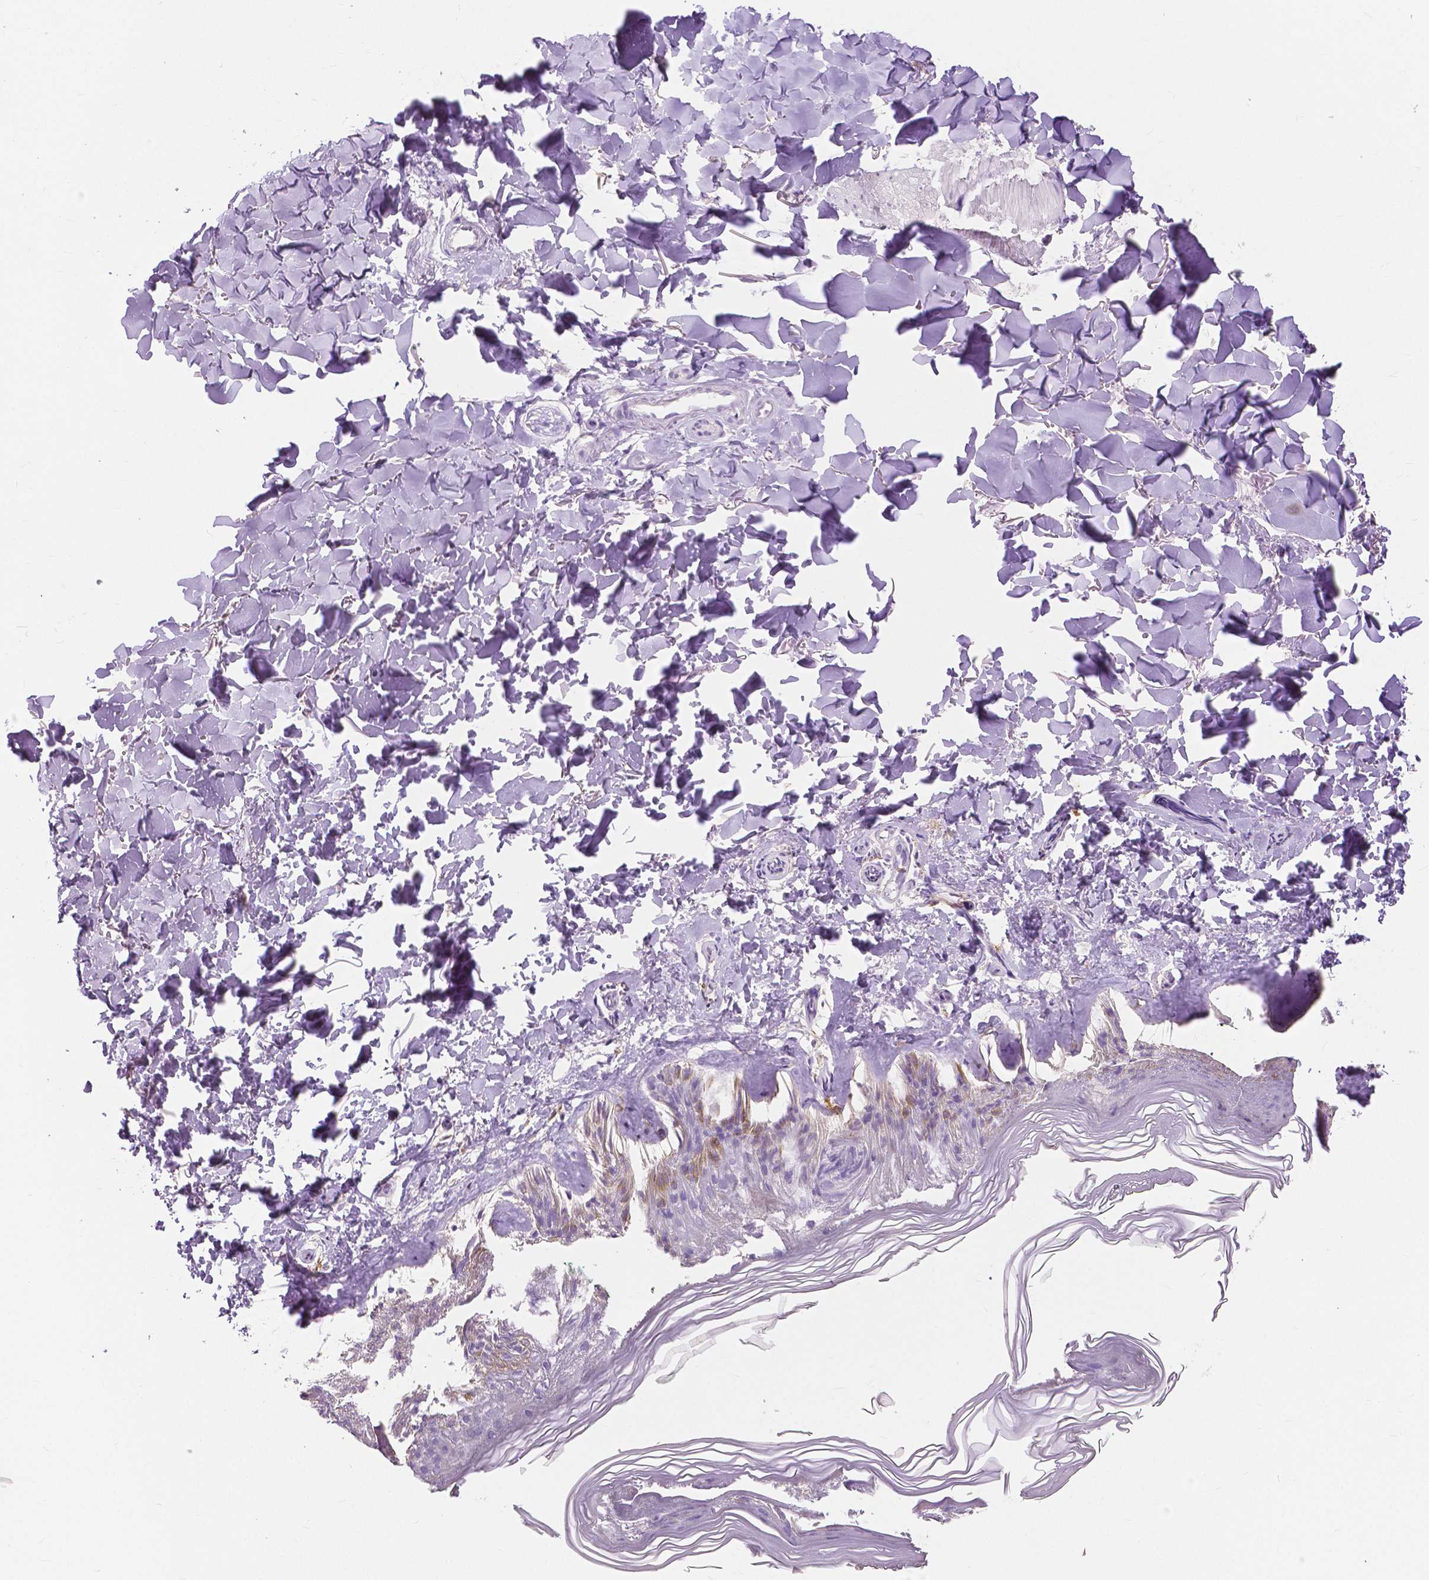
{"staining": {"intensity": "negative", "quantity": "none", "location": "none"}, "tissue": "skin", "cell_type": "Fibroblasts", "image_type": "normal", "snomed": [{"axis": "morphology", "description": "Normal tissue, NOS"}, {"axis": "topography", "description": "Skin"}, {"axis": "topography", "description": "Peripheral nerve tissue"}], "caption": "Fibroblasts are negative for protein expression in benign human skin.", "gene": "CXCR2", "patient": {"sex": "female", "age": 45}}